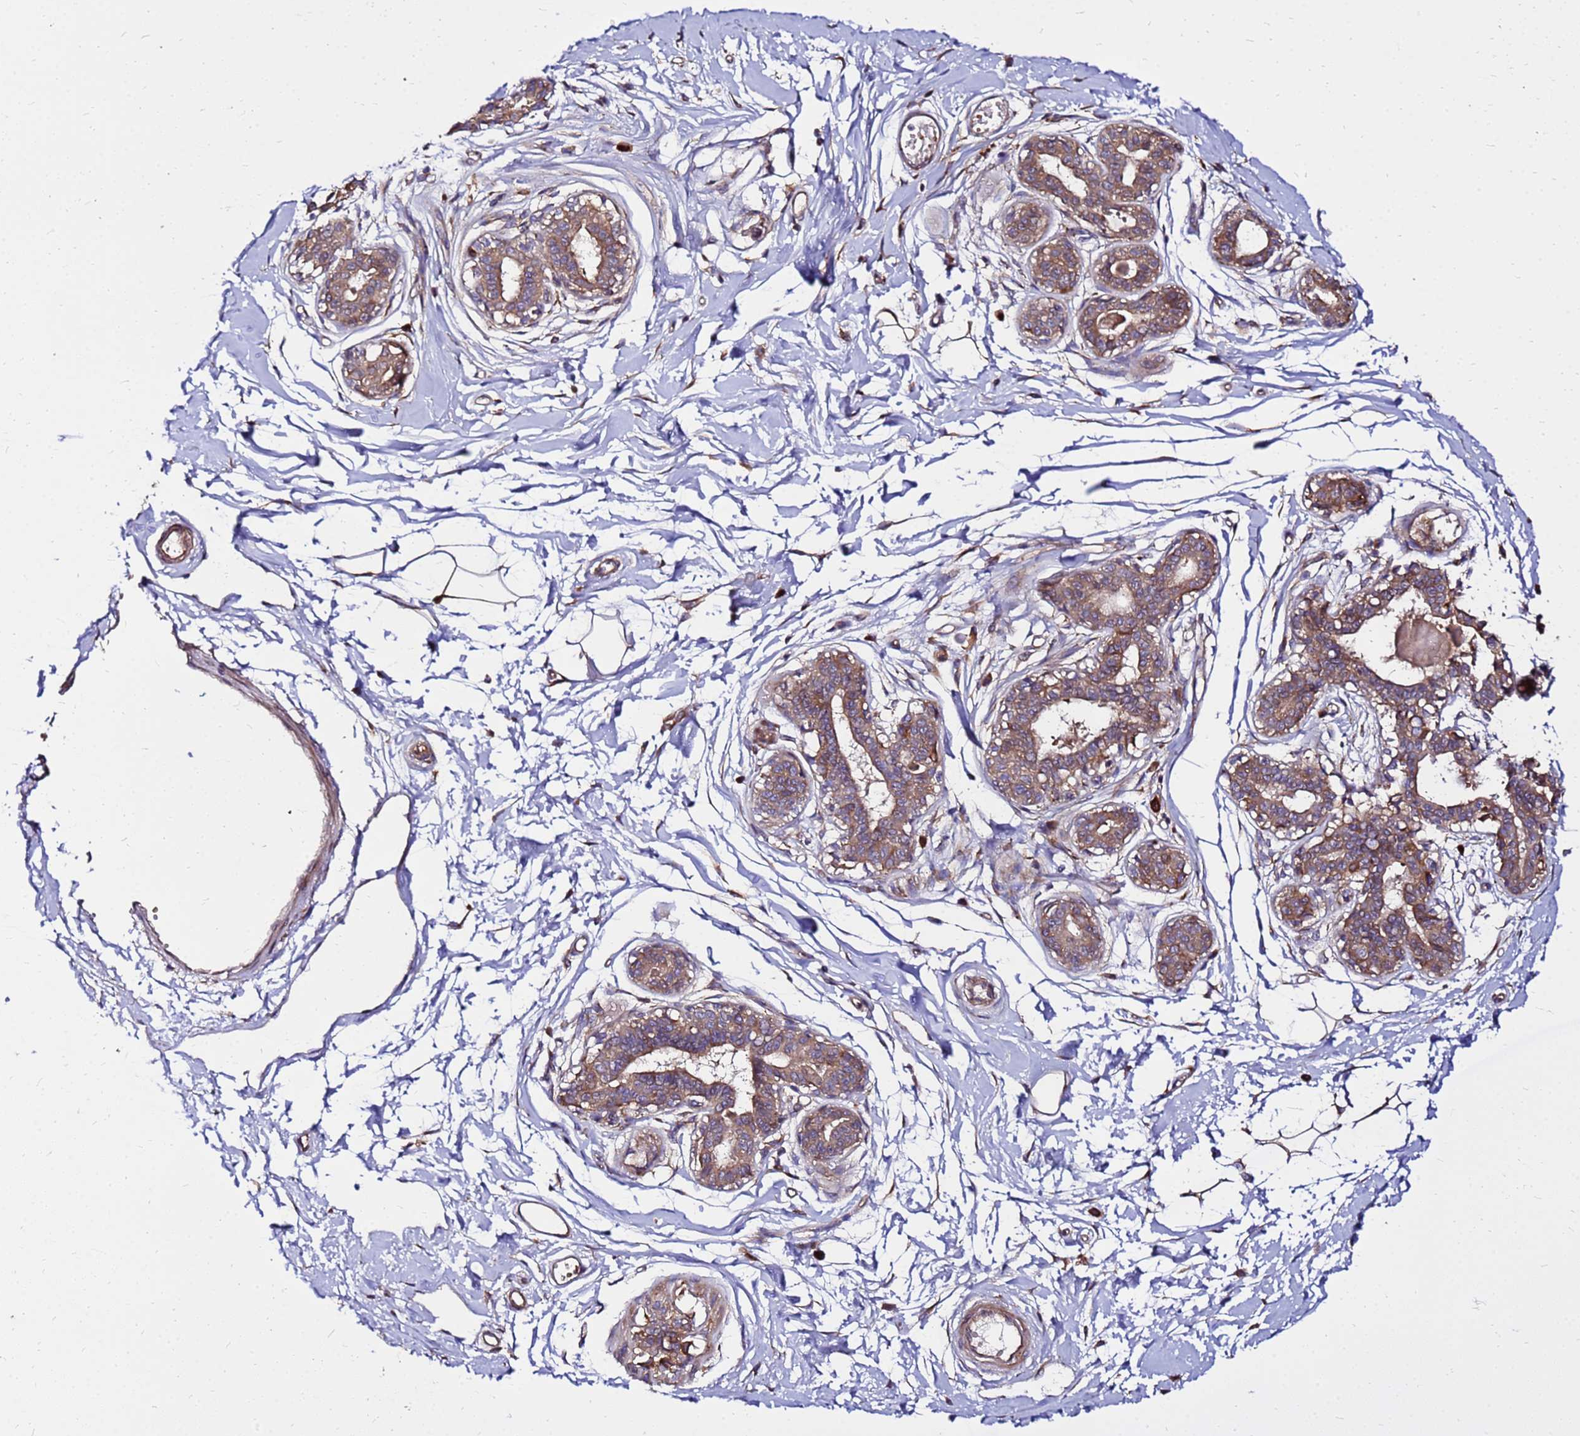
{"staining": {"intensity": "moderate", "quantity": "<25%", "location": "cytoplasmic/membranous"}, "tissue": "breast", "cell_type": "Adipocytes", "image_type": "normal", "snomed": [{"axis": "morphology", "description": "Normal tissue, NOS"}, {"axis": "topography", "description": "Breast"}], "caption": "The photomicrograph exhibits immunohistochemical staining of benign breast. There is moderate cytoplasmic/membranous positivity is seen in approximately <25% of adipocytes.", "gene": "WWC2", "patient": {"sex": "female", "age": 45}}